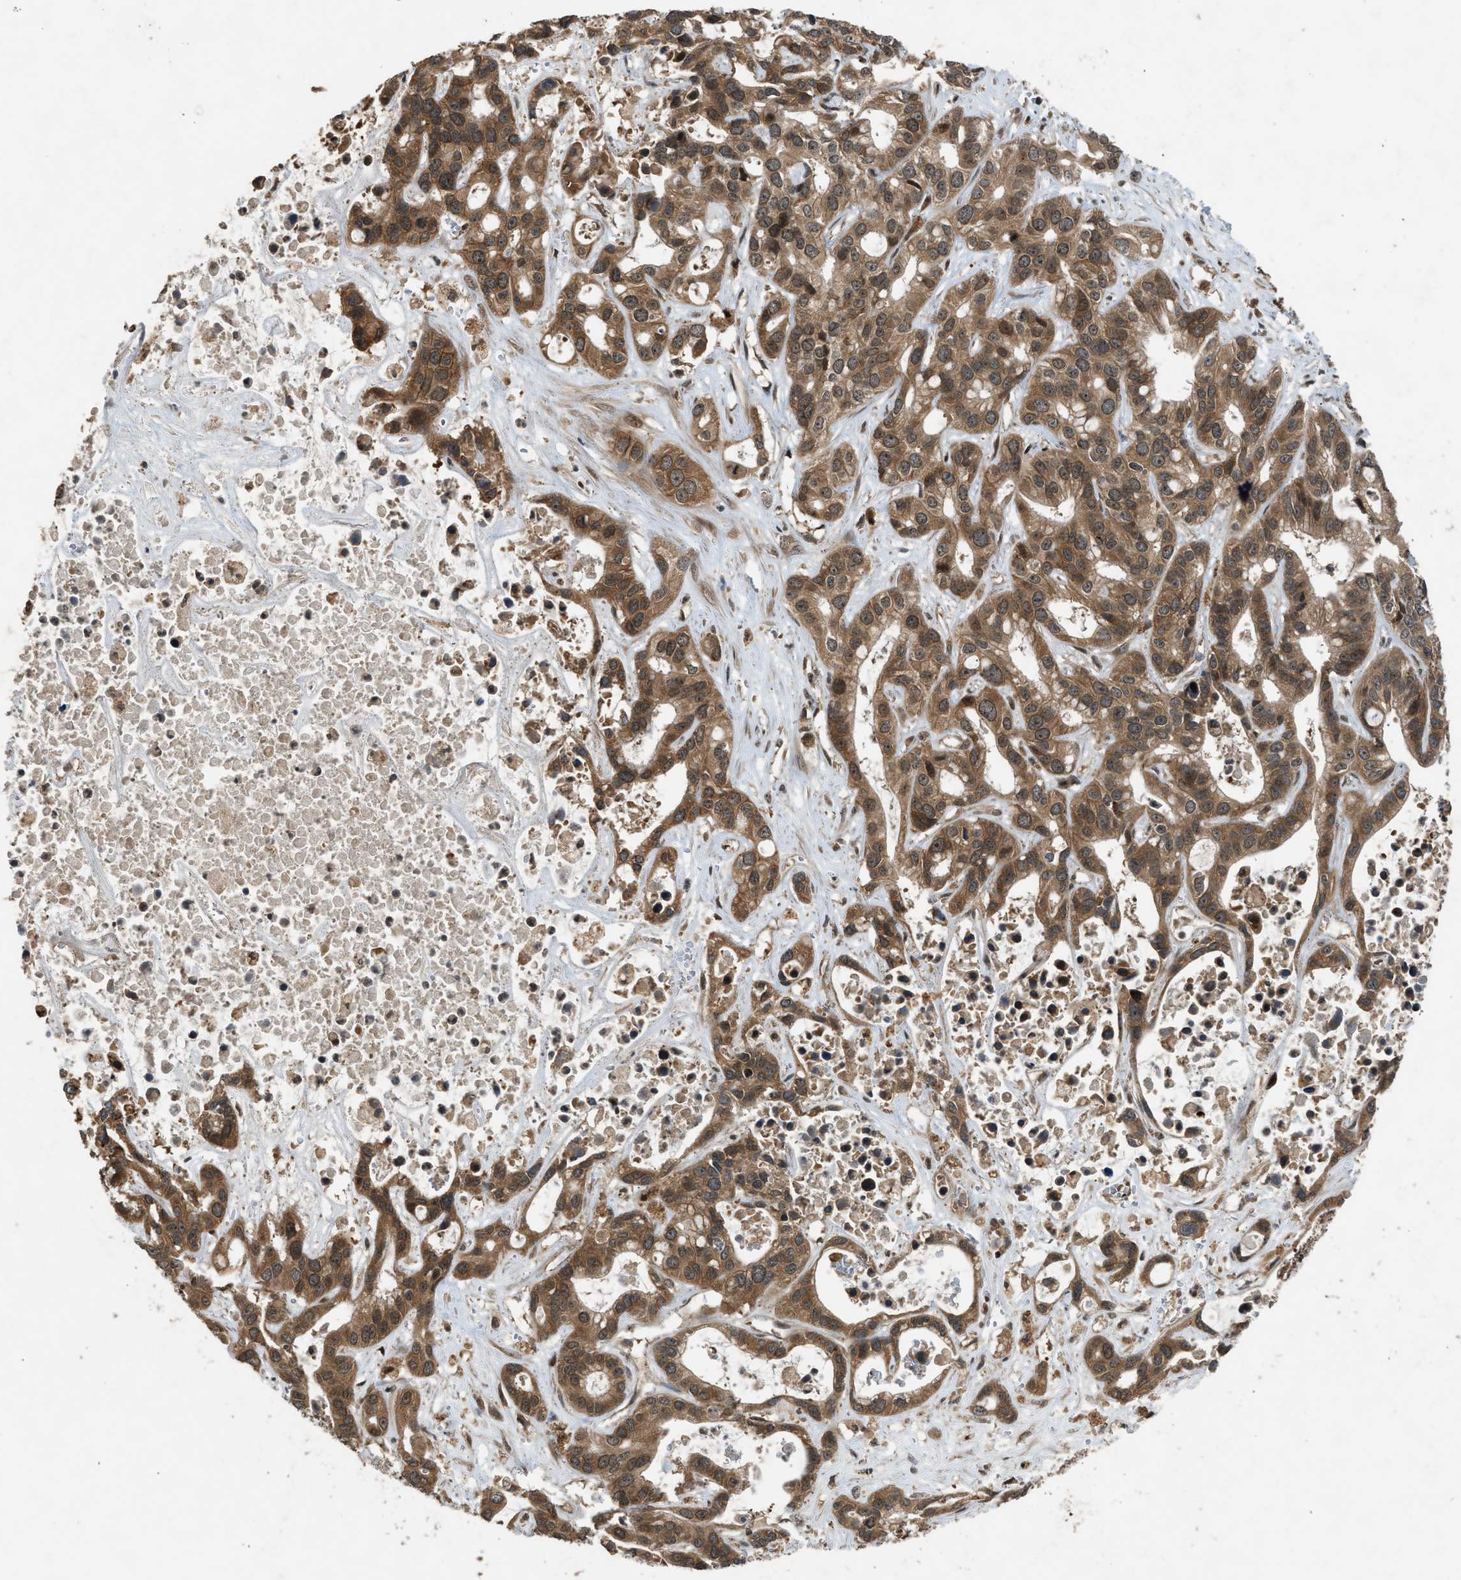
{"staining": {"intensity": "moderate", "quantity": ">75%", "location": "cytoplasmic/membranous"}, "tissue": "liver cancer", "cell_type": "Tumor cells", "image_type": "cancer", "snomed": [{"axis": "morphology", "description": "Cholangiocarcinoma"}, {"axis": "topography", "description": "Liver"}], "caption": "IHC of human liver cancer displays medium levels of moderate cytoplasmic/membranous staining in approximately >75% of tumor cells.", "gene": "TXNL1", "patient": {"sex": "female", "age": 65}}